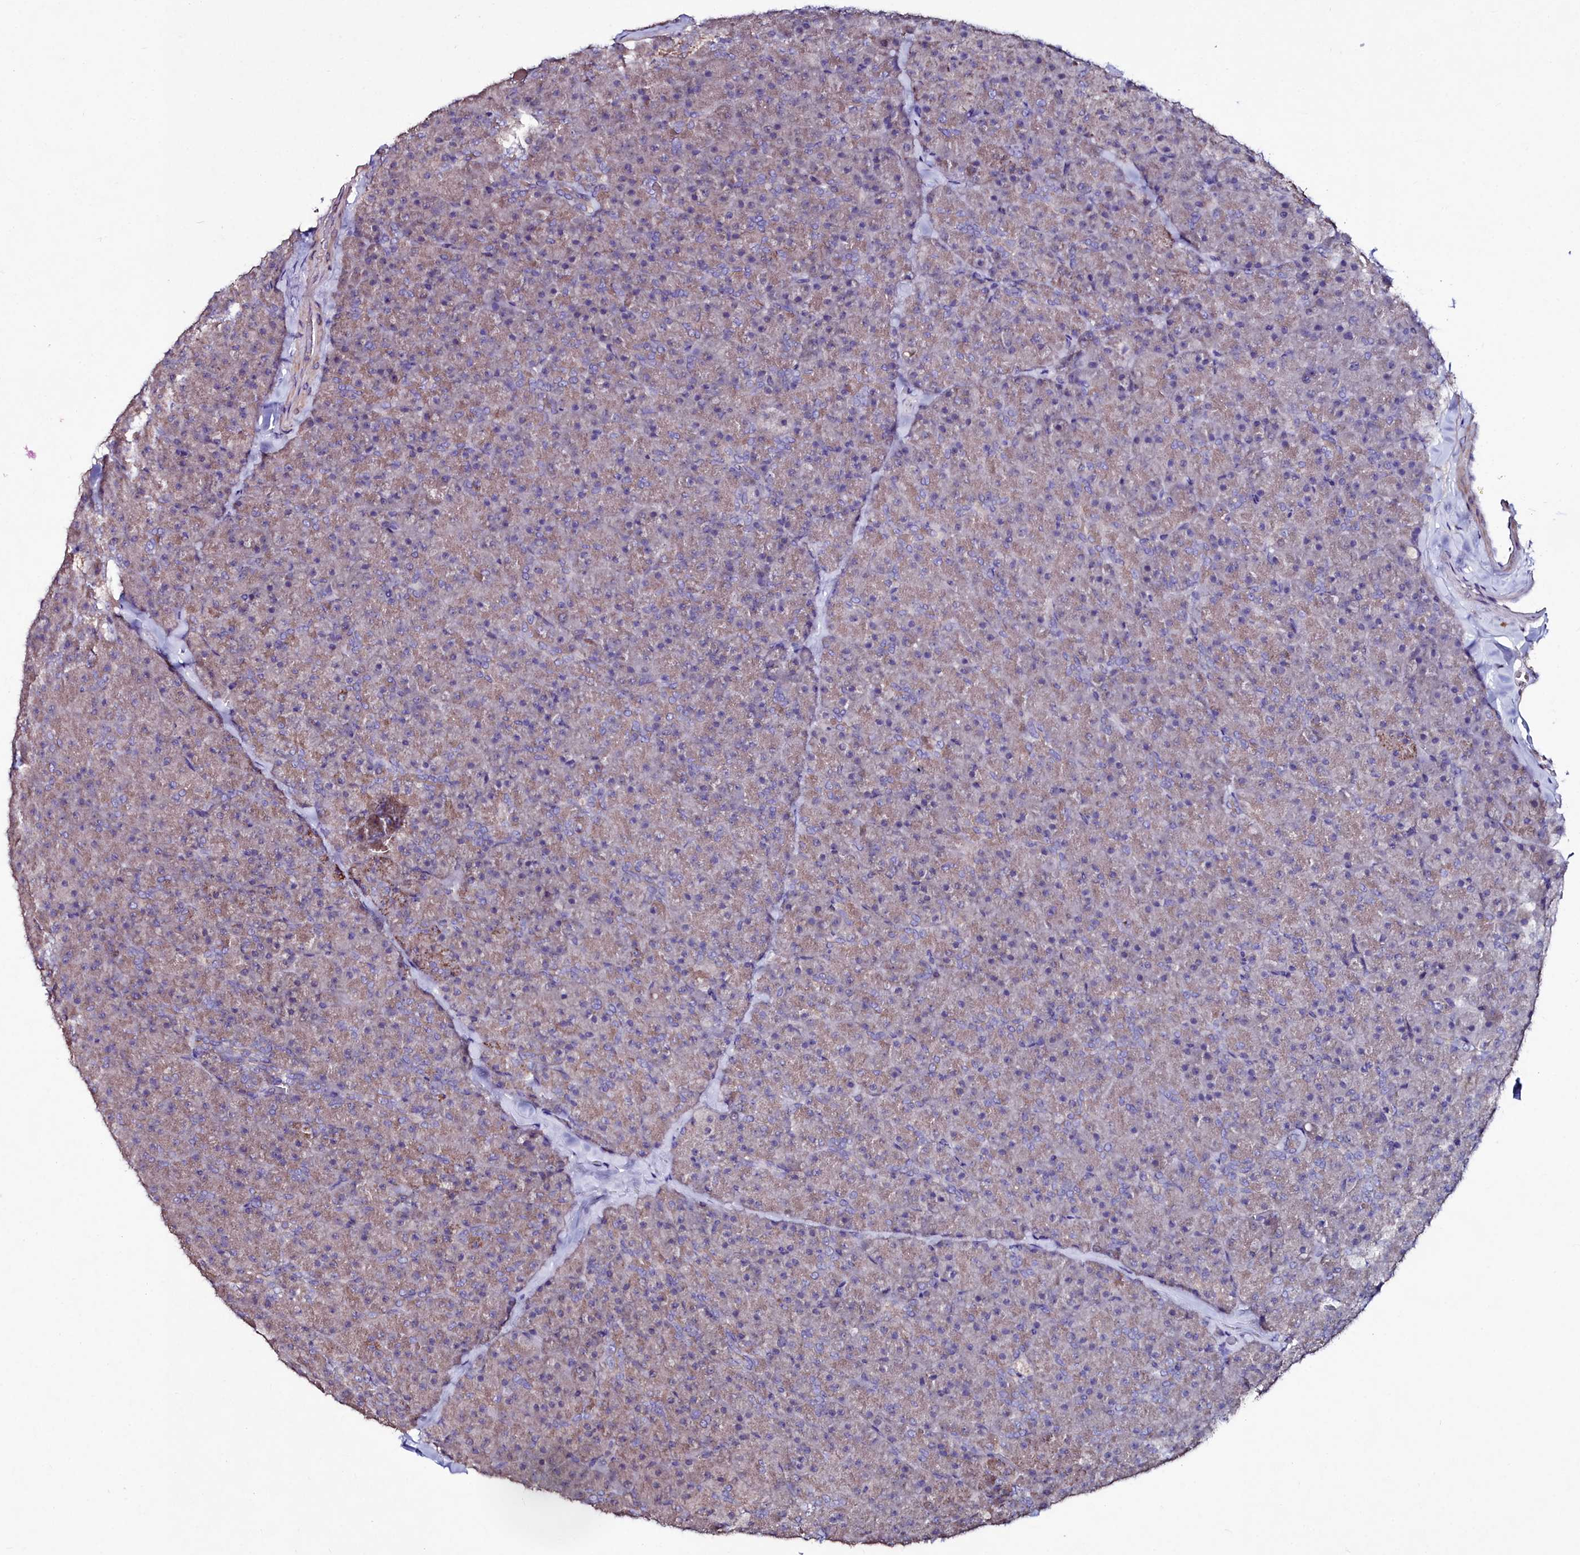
{"staining": {"intensity": "moderate", "quantity": "25%-75%", "location": "cytoplasmic/membranous"}, "tissue": "pancreas", "cell_type": "Exocrine glandular cells", "image_type": "normal", "snomed": [{"axis": "morphology", "description": "Normal tissue, NOS"}, {"axis": "topography", "description": "Pancreas"}], "caption": "Protein expression analysis of benign human pancreas reveals moderate cytoplasmic/membranous expression in approximately 25%-75% of exocrine glandular cells. (Brightfield microscopy of DAB IHC at high magnification).", "gene": "AMBRA1", "patient": {"sex": "male", "age": 36}}